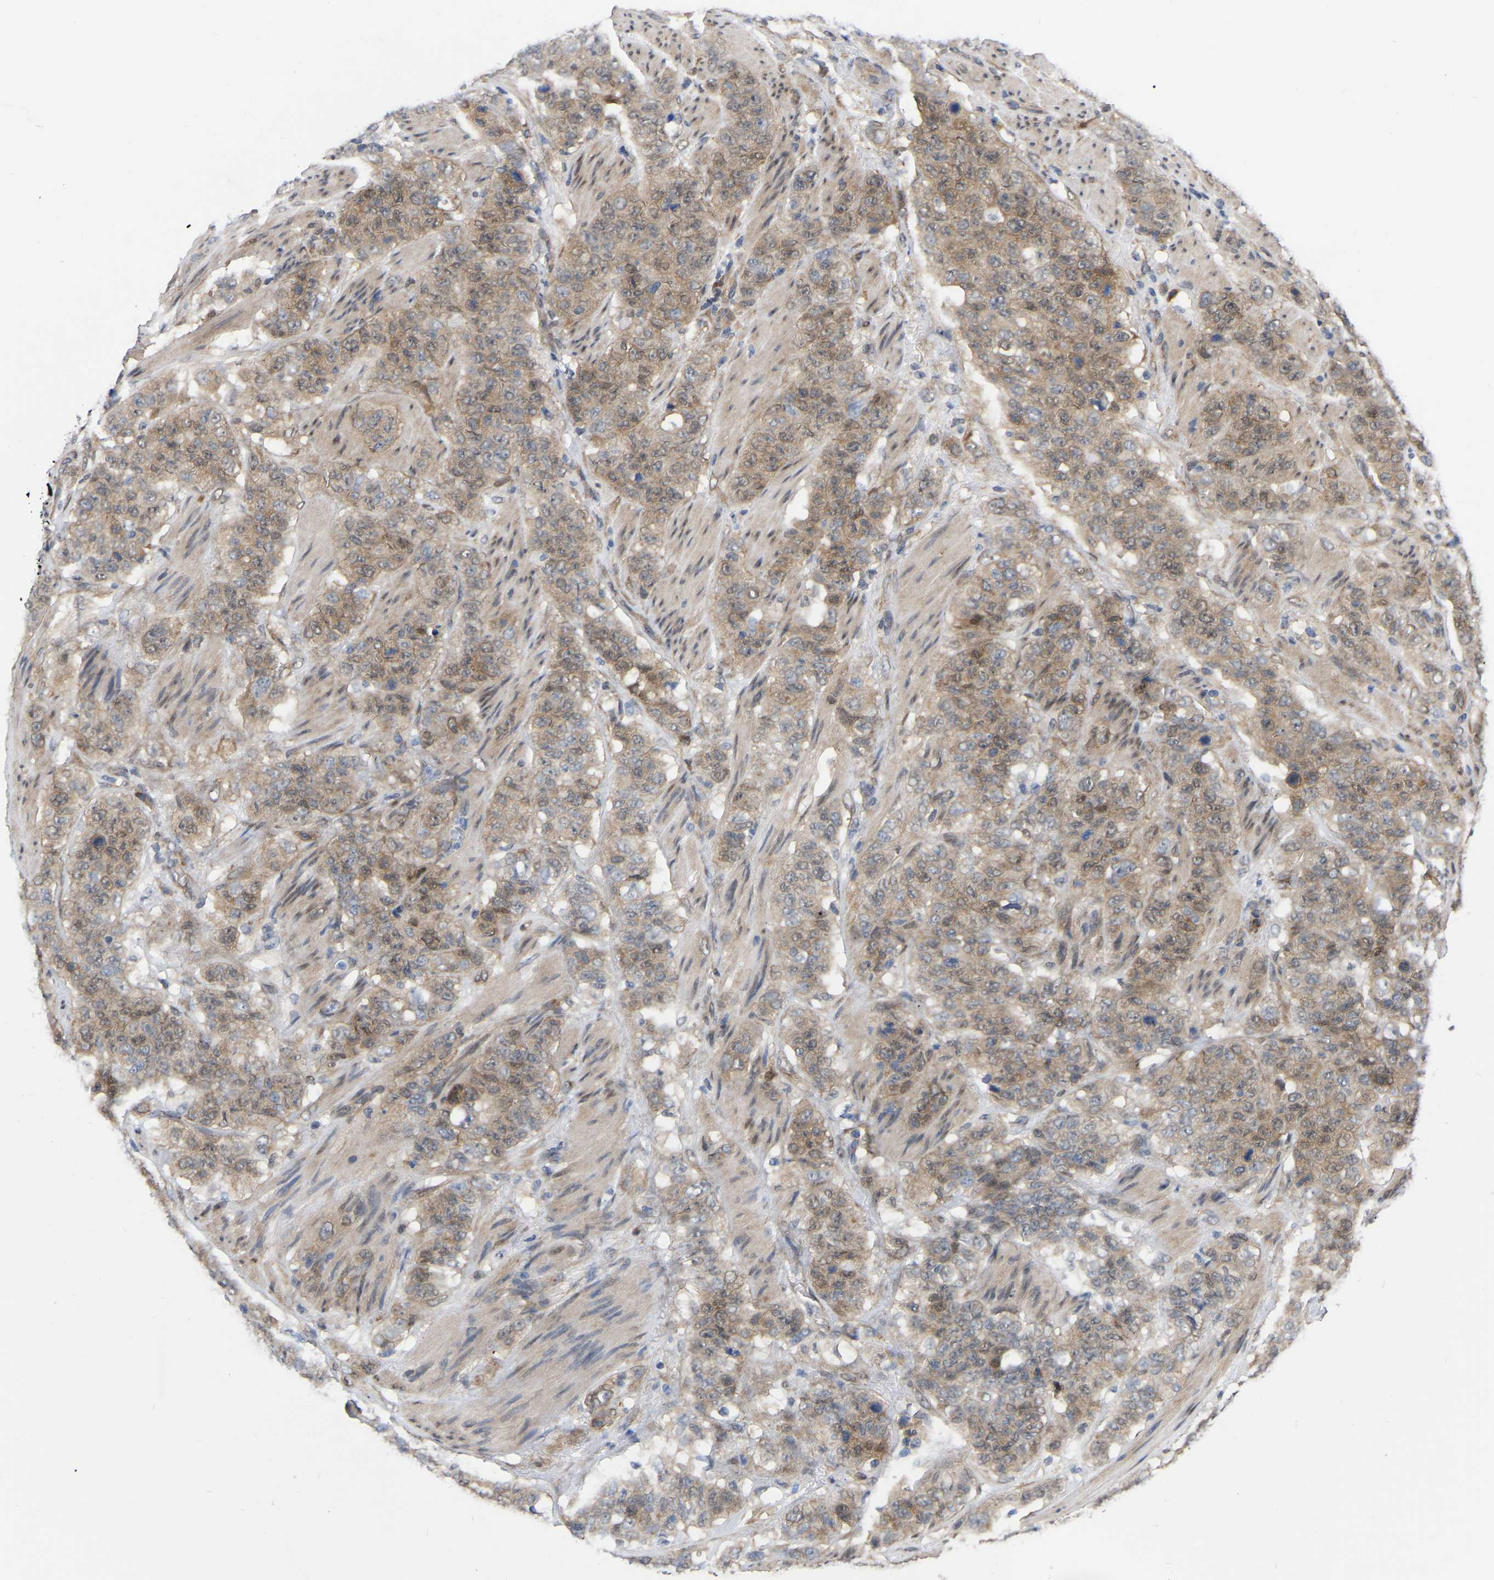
{"staining": {"intensity": "weak", "quantity": ">75%", "location": "cytoplasmic/membranous"}, "tissue": "stomach cancer", "cell_type": "Tumor cells", "image_type": "cancer", "snomed": [{"axis": "morphology", "description": "Adenocarcinoma, NOS"}, {"axis": "topography", "description": "Stomach"}], "caption": "IHC micrograph of neoplastic tissue: human adenocarcinoma (stomach) stained using IHC demonstrates low levels of weak protein expression localized specifically in the cytoplasmic/membranous of tumor cells, appearing as a cytoplasmic/membranous brown color.", "gene": "UBE4B", "patient": {"sex": "male", "age": 48}}